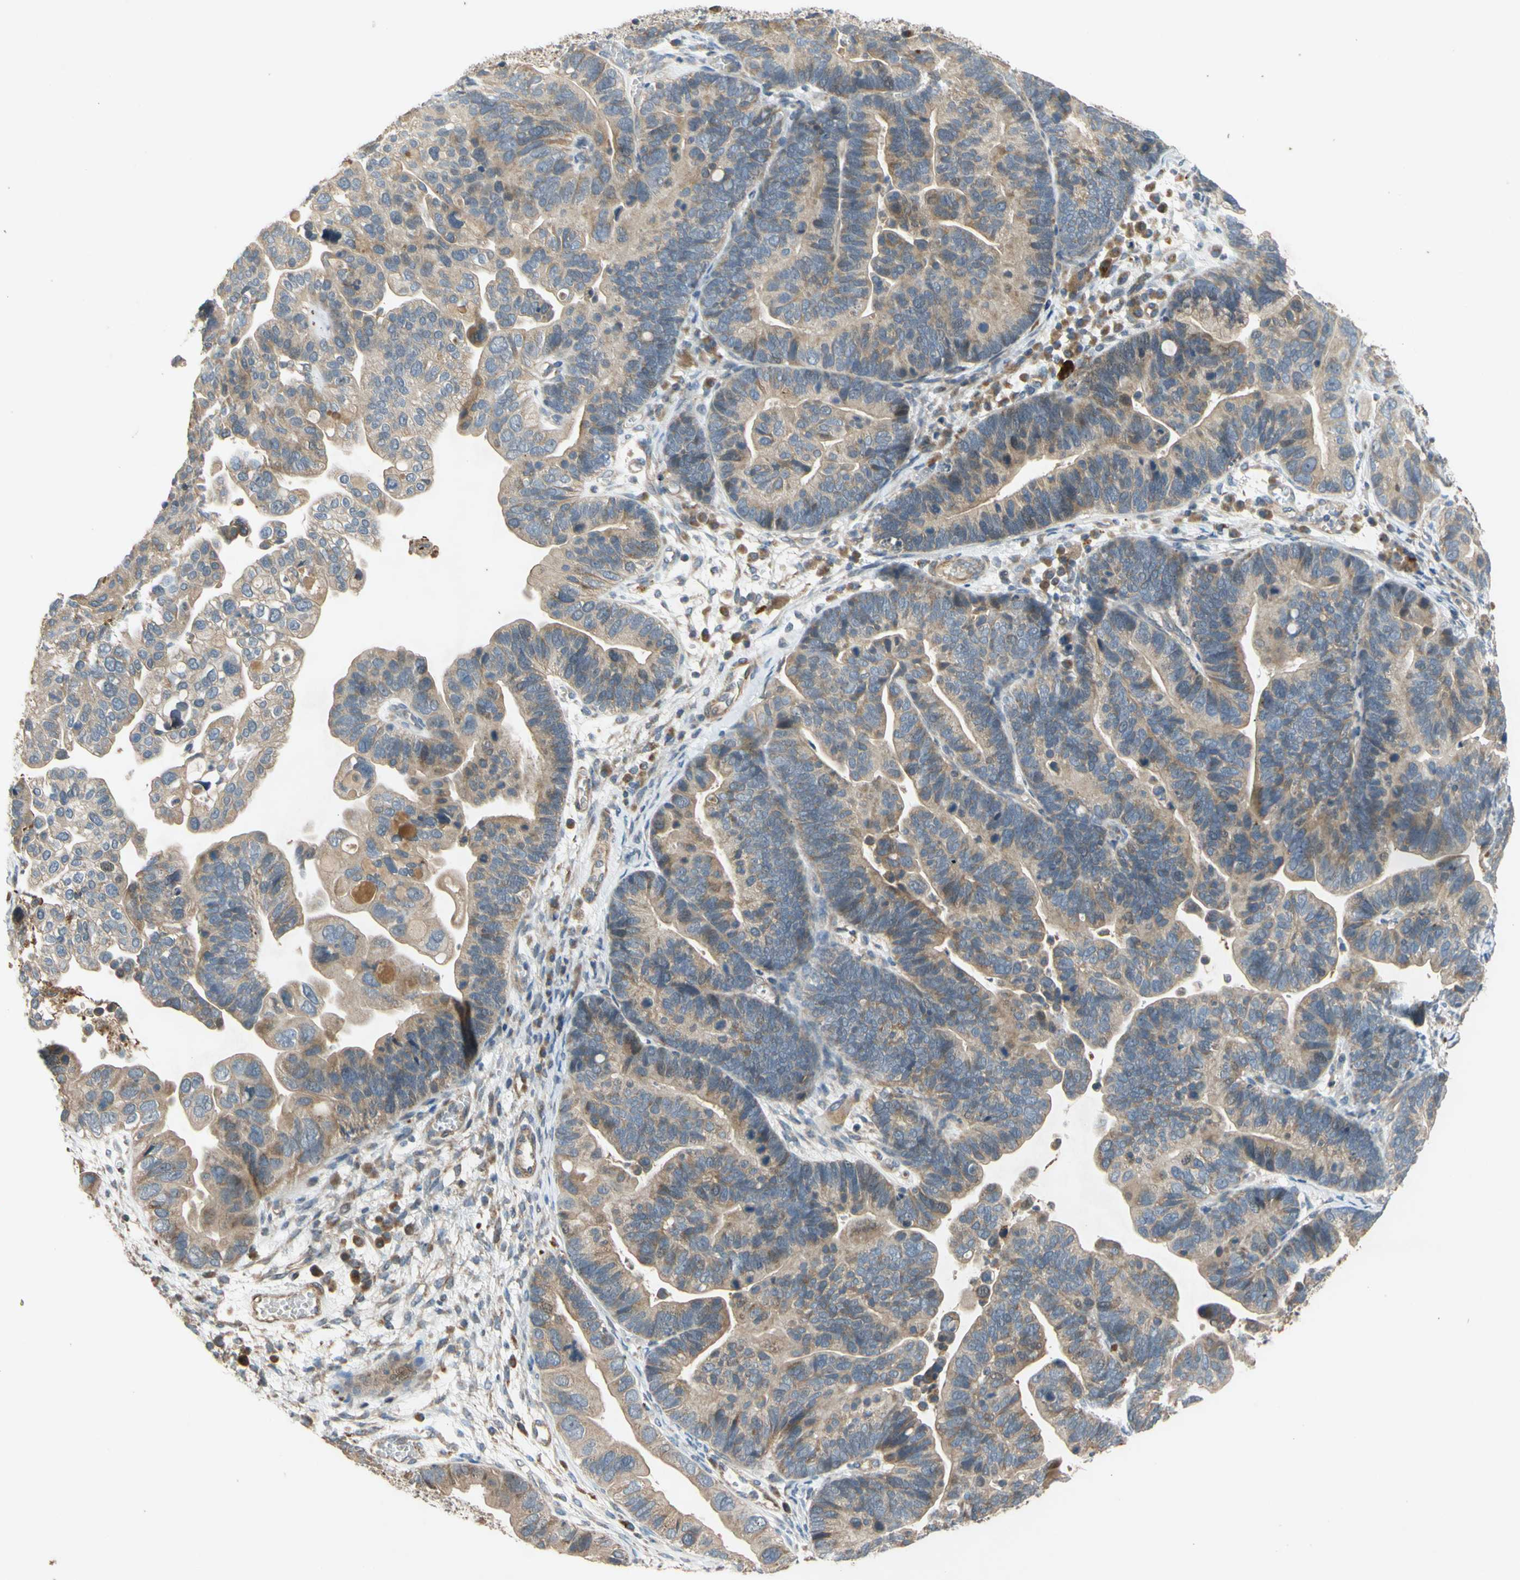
{"staining": {"intensity": "moderate", "quantity": ">75%", "location": "cytoplasmic/membranous"}, "tissue": "ovarian cancer", "cell_type": "Tumor cells", "image_type": "cancer", "snomed": [{"axis": "morphology", "description": "Cystadenocarcinoma, serous, NOS"}, {"axis": "topography", "description": "Ovary"}], "caption": "IHC (DAB) staining of human serous cystadenocarcinoma (ovarian) reveals moderate cytoplasmic/membranous protein positivity in about >75% of tumor cells. (brown staining indicates protein expression, while blue staining denotes nuclei).", "gene": "PARD6A", "patient": {"sex": "female", "age": 56}}